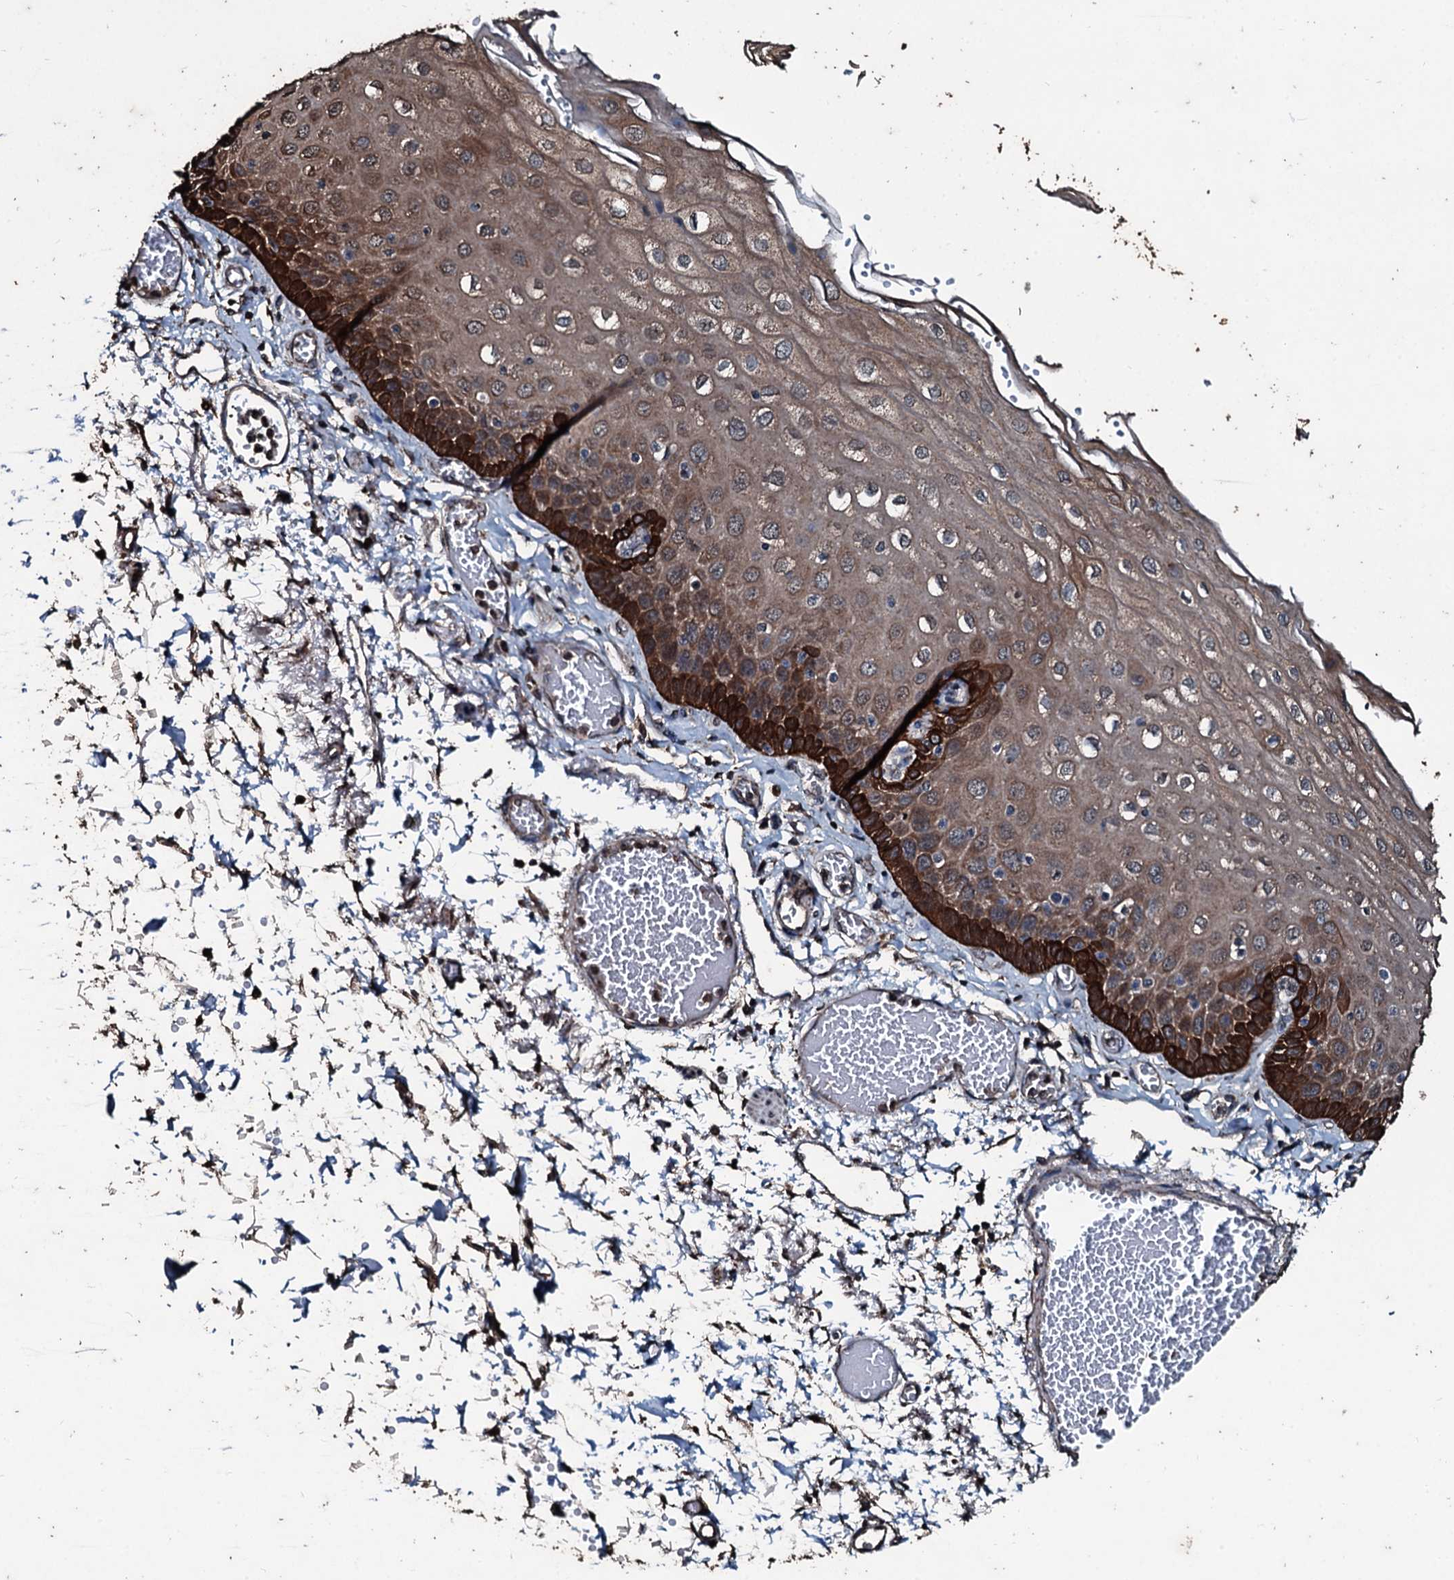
{"staining": {"intensity": "strong", "quantity": "25%-75%", "location": "cytoplasmic/membranous"}, "tissue": "esophagus", "cell_type": "Squamous epithelial cells", "image_type": "normal", "snomed": [{"axis": "morphology", "description": "Normal tissue, NOS"}, {"axis": "topography", "description": "Esophagus"}], "caption": "A high amount of strong cytoplasmic/membranous positivity is appreciated in about 25%-75% of squamous epithelial cells in unremarkable esophagus.", "gene": "FAAP24", "patient": {"sex": "male", "age": 81}}